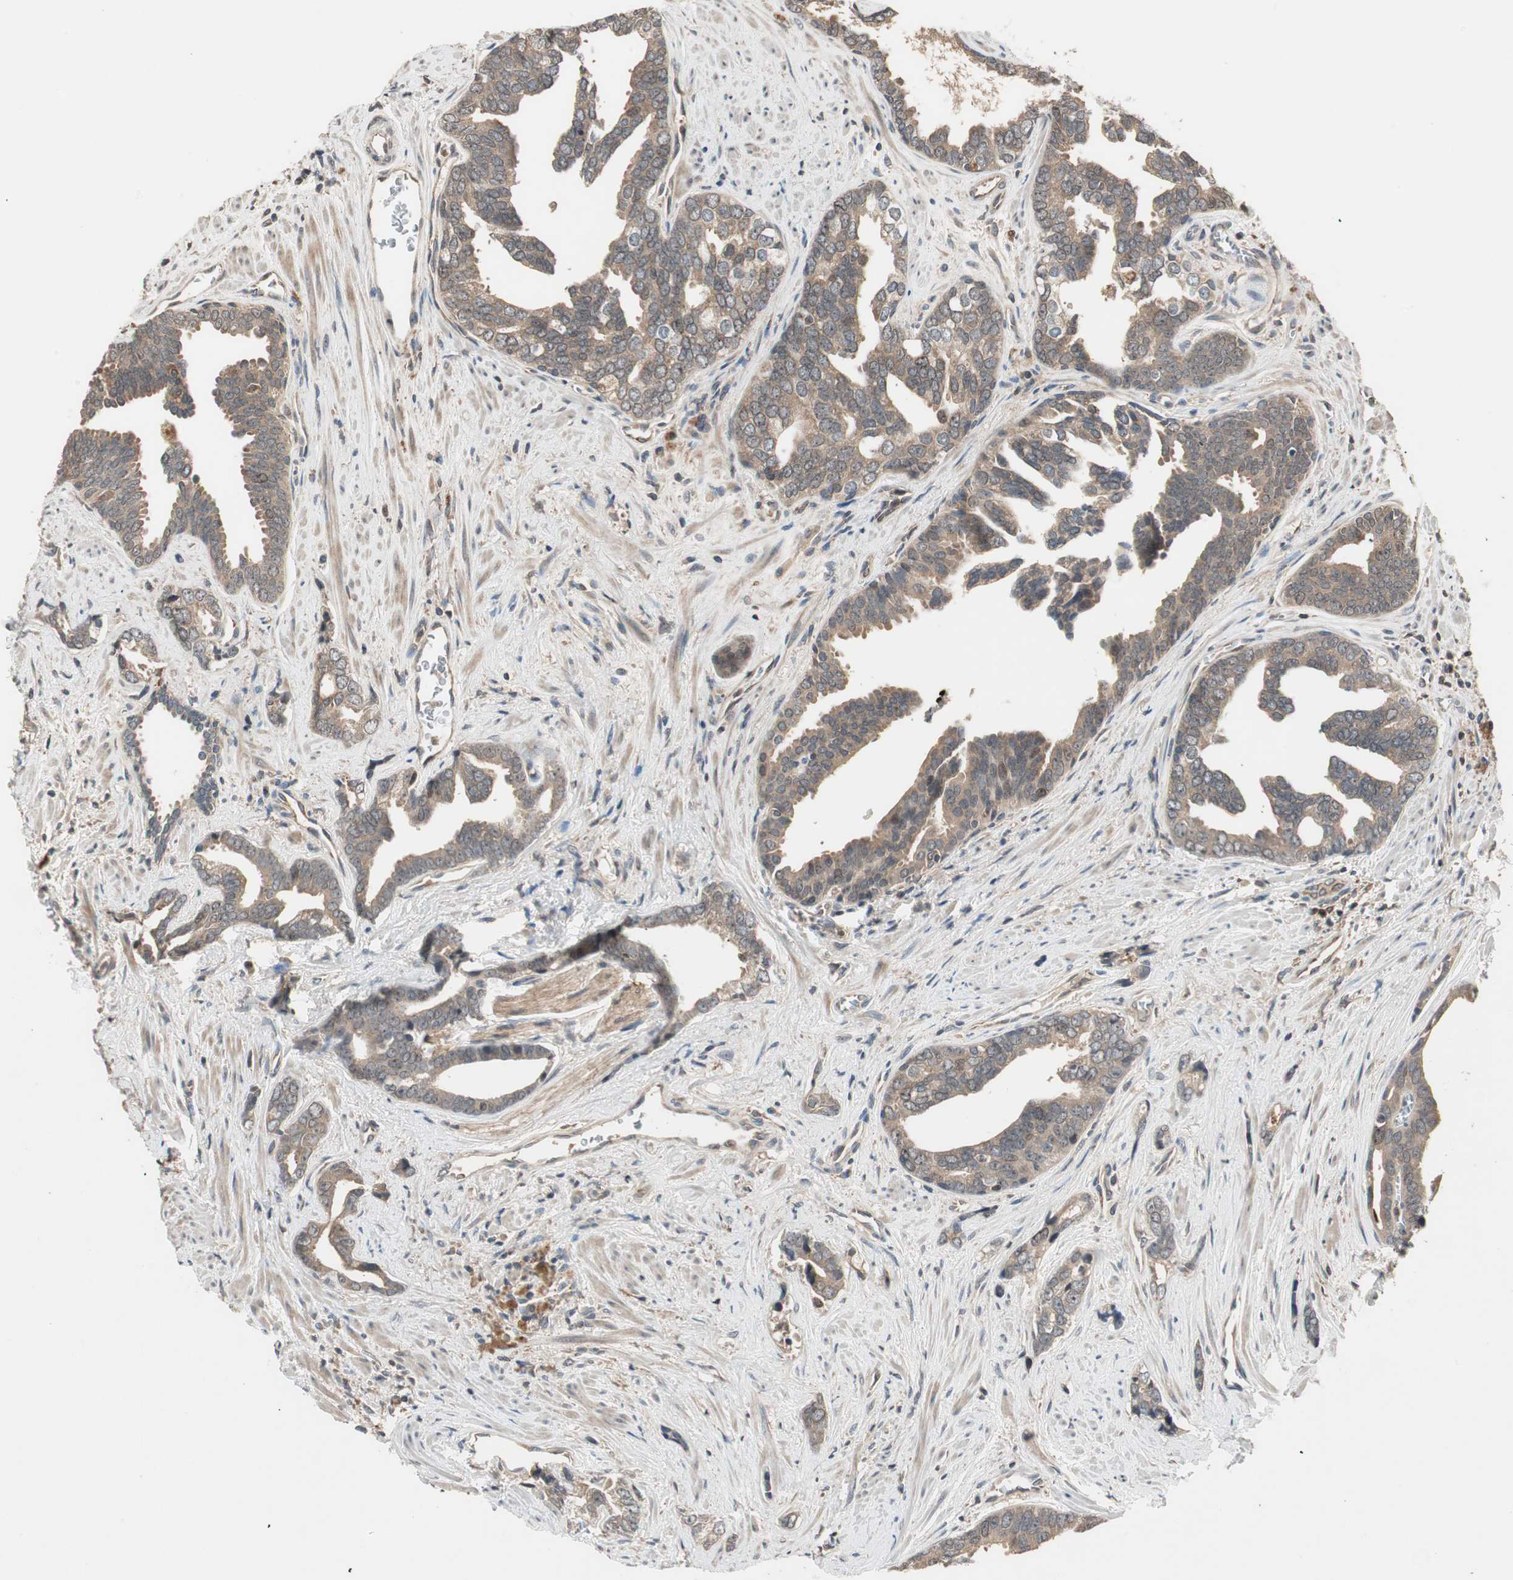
{"staining": {"intensity": "weak", "quantity": ">75%", "location": "cytoplasmic/membranous"}, "tissue": "prostate cancer", "cell_type": "Tumor cells", "image_type": "cancer", "snomed": [{"axis": "morphology", "description": "Adenocarcinoma, High grade"}, {"axis": "topography", "description": "Prostate"}], "caption": "Protein staining of high-grade adenocarcinoma (prostate) tissue shows weak cytoplasmic/membranous expression in approximately >75% of tumor cells.", "gene": "ATP6AP2", "patient": {"sex": "male", "age": 67}}